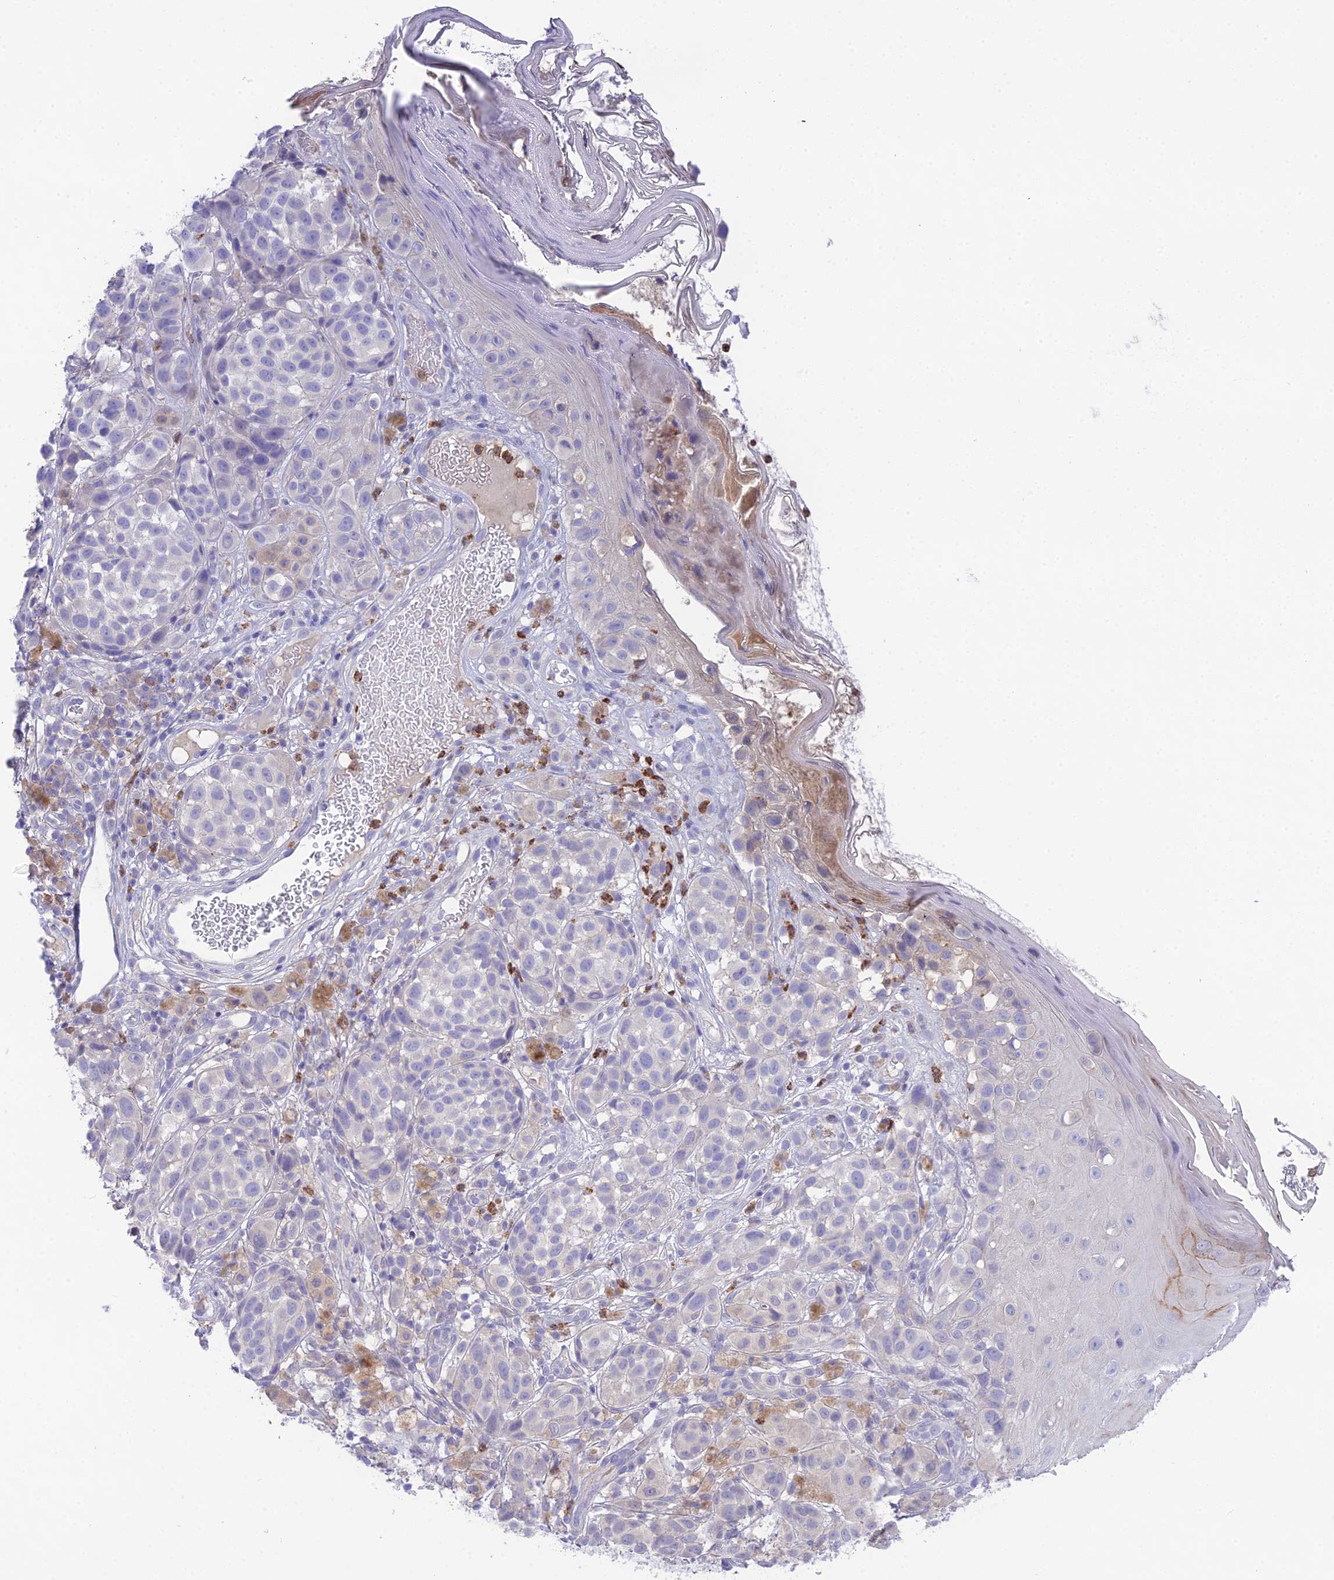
{"staining": {"intensity": "negative", "quantity": "none", "location": "none"}, "tissue": "melanoma", "cell_type": "Tumor cells", "image_type": "cancer", "snomed": [{"axis": "morphology", "description": "Malignant melanoma, NOS"}, {"axis": "topography", "description": "Skin"}], "caption": "This is a histopathology image of immunohistochemistry (IHC) staining of malignant melanoma, which shows no positivity in tumor cells.", "gene": "KIAA0408", "patient": {"sex": "male", "age": 38}}